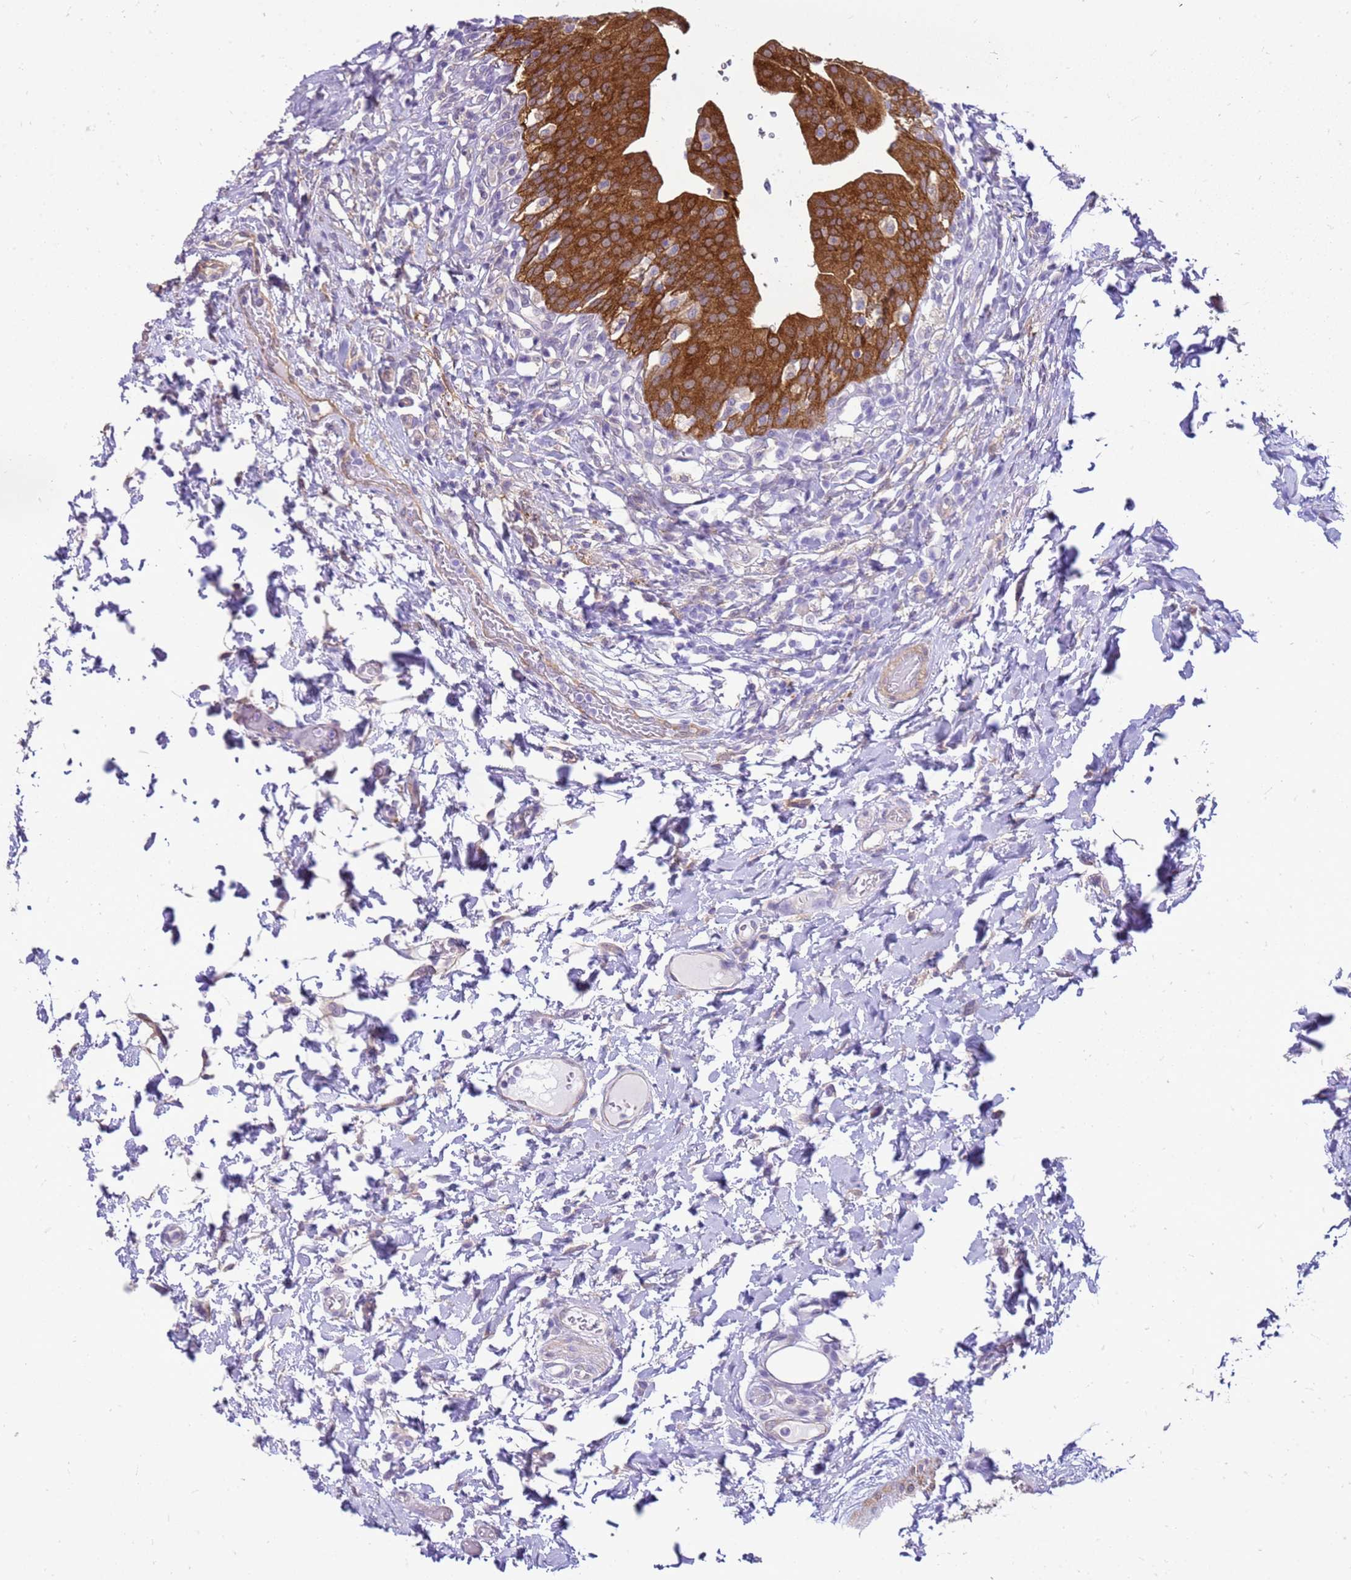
{"staining": {"intensity": "strong", "quantity": ">75%", "location": "cytoplasmic/membranous"}, "tissue": "urinary bladder", "cell_type": "Urothelial cells", "image_type": "normal", "snomed": [{"axis": "morphology", "description": "Normal tissue, NOS"}, {"axis": "morphology", "description": "Inflammation, NOS"}, {"axis": "topography", "description": "Urinary bladder"}], "caption": "Protein staining reveals strong cytoplasmic/membranous positivity in about >75% of urothelial cells in normal urinary bladder. (IHC, brightfield microscopy, high magnification).", "gene": "HSPB1", "patient": {"sex": "male", "age": 64}}